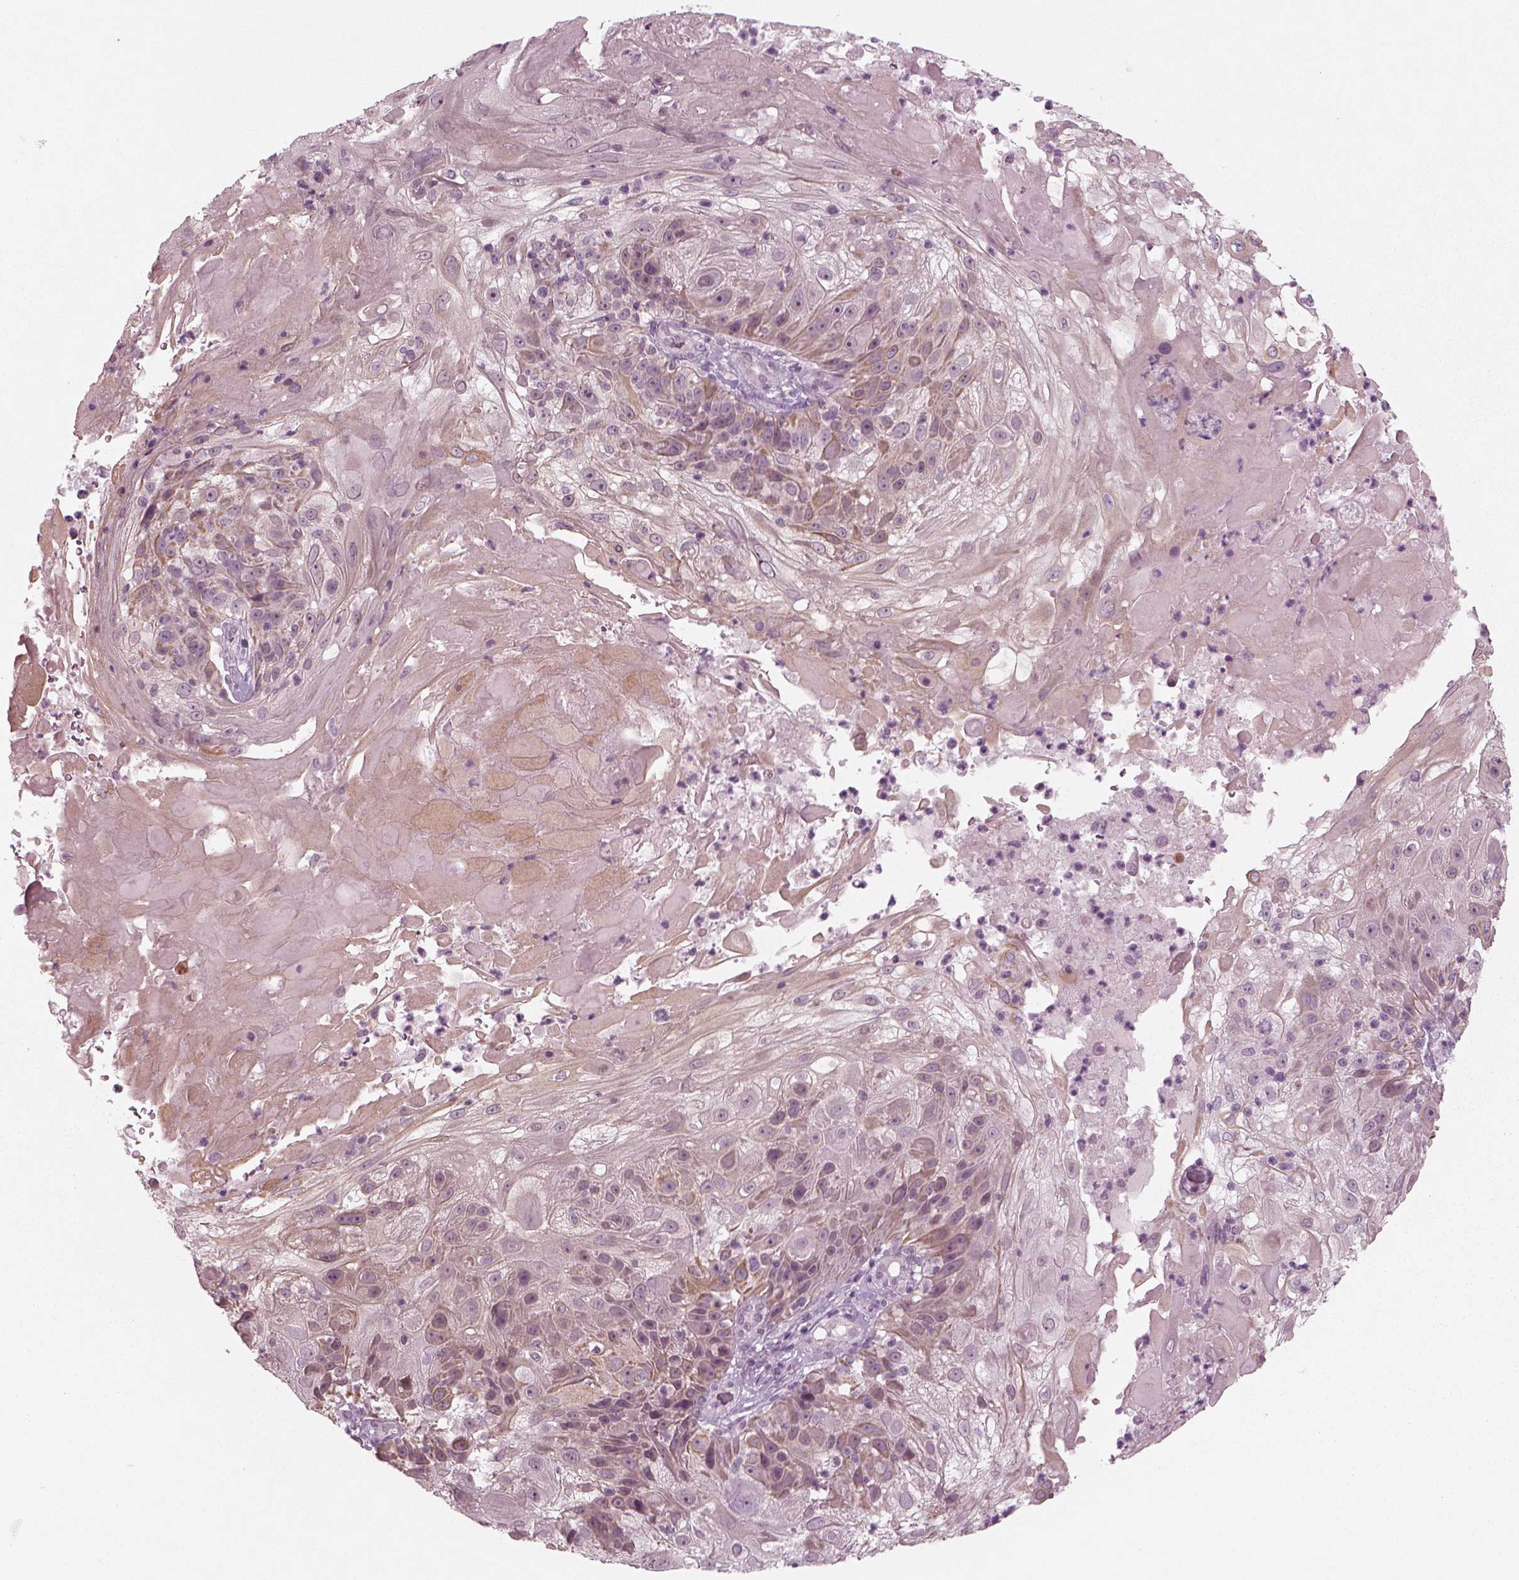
{"staining": {"intensity": "moderate", "quantity": ">75%", "location": "cytoplasmic/membranous"}, "tissue": "skin cancer", "cell_type": "Tumor cells", "image_type": "cancer", "snomed": [{"axis": "morphology", "description": "Normal tissue, NOS"}, {"axis": "morphology", "description": "Squamous cell carcinoma, NOS"}, {"axis": "topography", "description": "Skin"}], "caption": "This is an image of IHC staining of skin cancer (squamous cell carcinoma), which shows moderate positivity in the cytoplasmic/membranous of tumor cells.", "gene": "MGAT4D", "patient": {"sex": "female", "age": 83}}